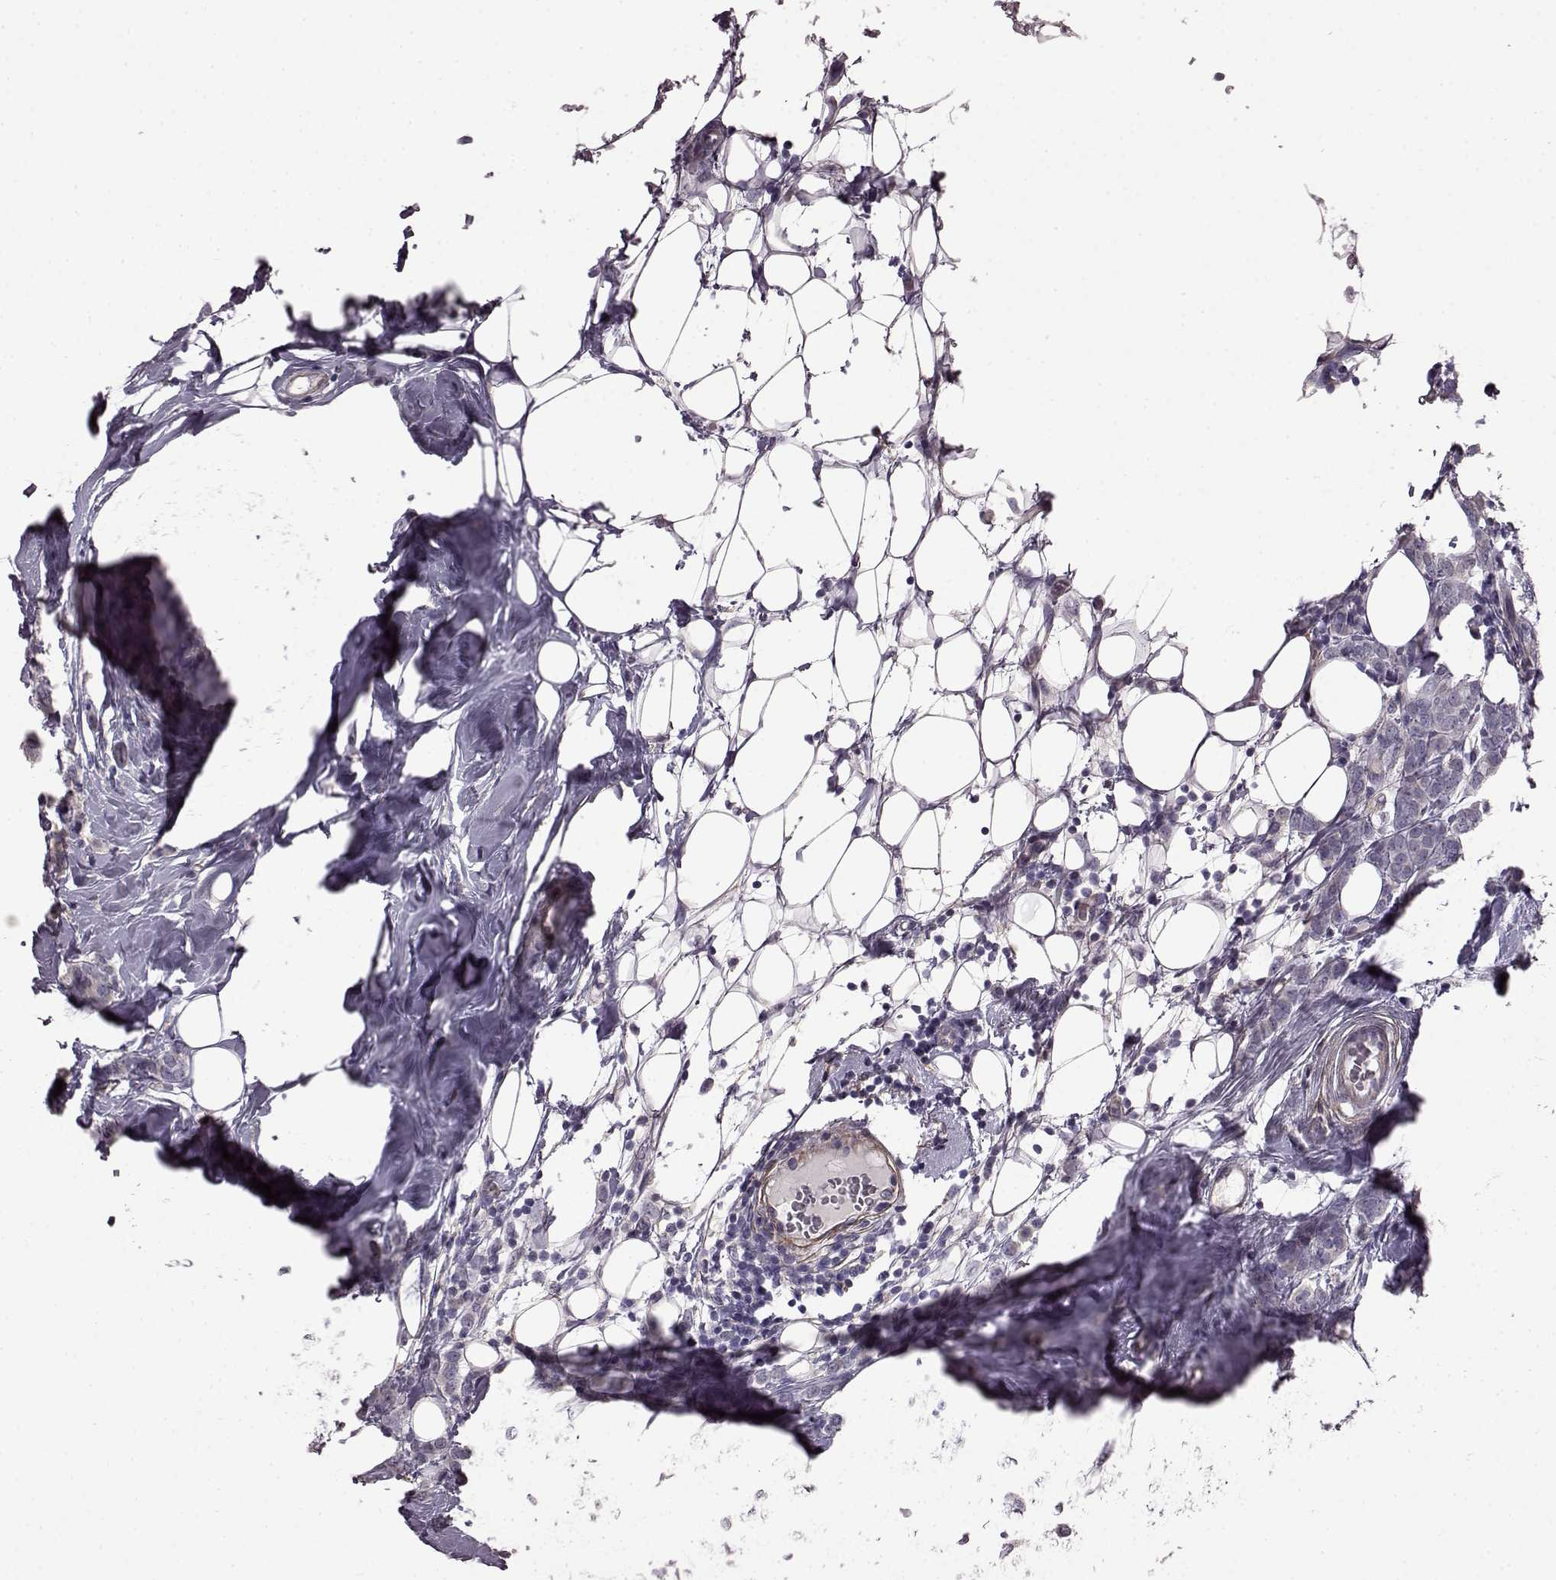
{"staining": {"intensity": "negative", "quantity": "none", "location": "none"}, "tissue": "breast cancer", "cell_type": "Tumor cells", "image_type": "cancer", "snomed": [{"axis": "morphology", "description": "Lobular carcinoma"}, {"axis": "topography", "description": "Breast"}], "caption": "This is an immunohistochemistry (IHC) histopathology image of human breast cancer (lobular carcinoma). There is no positivity in tumor cells.", "gene": "GRK1", "patient": {"sex": "female", "age": 49}}